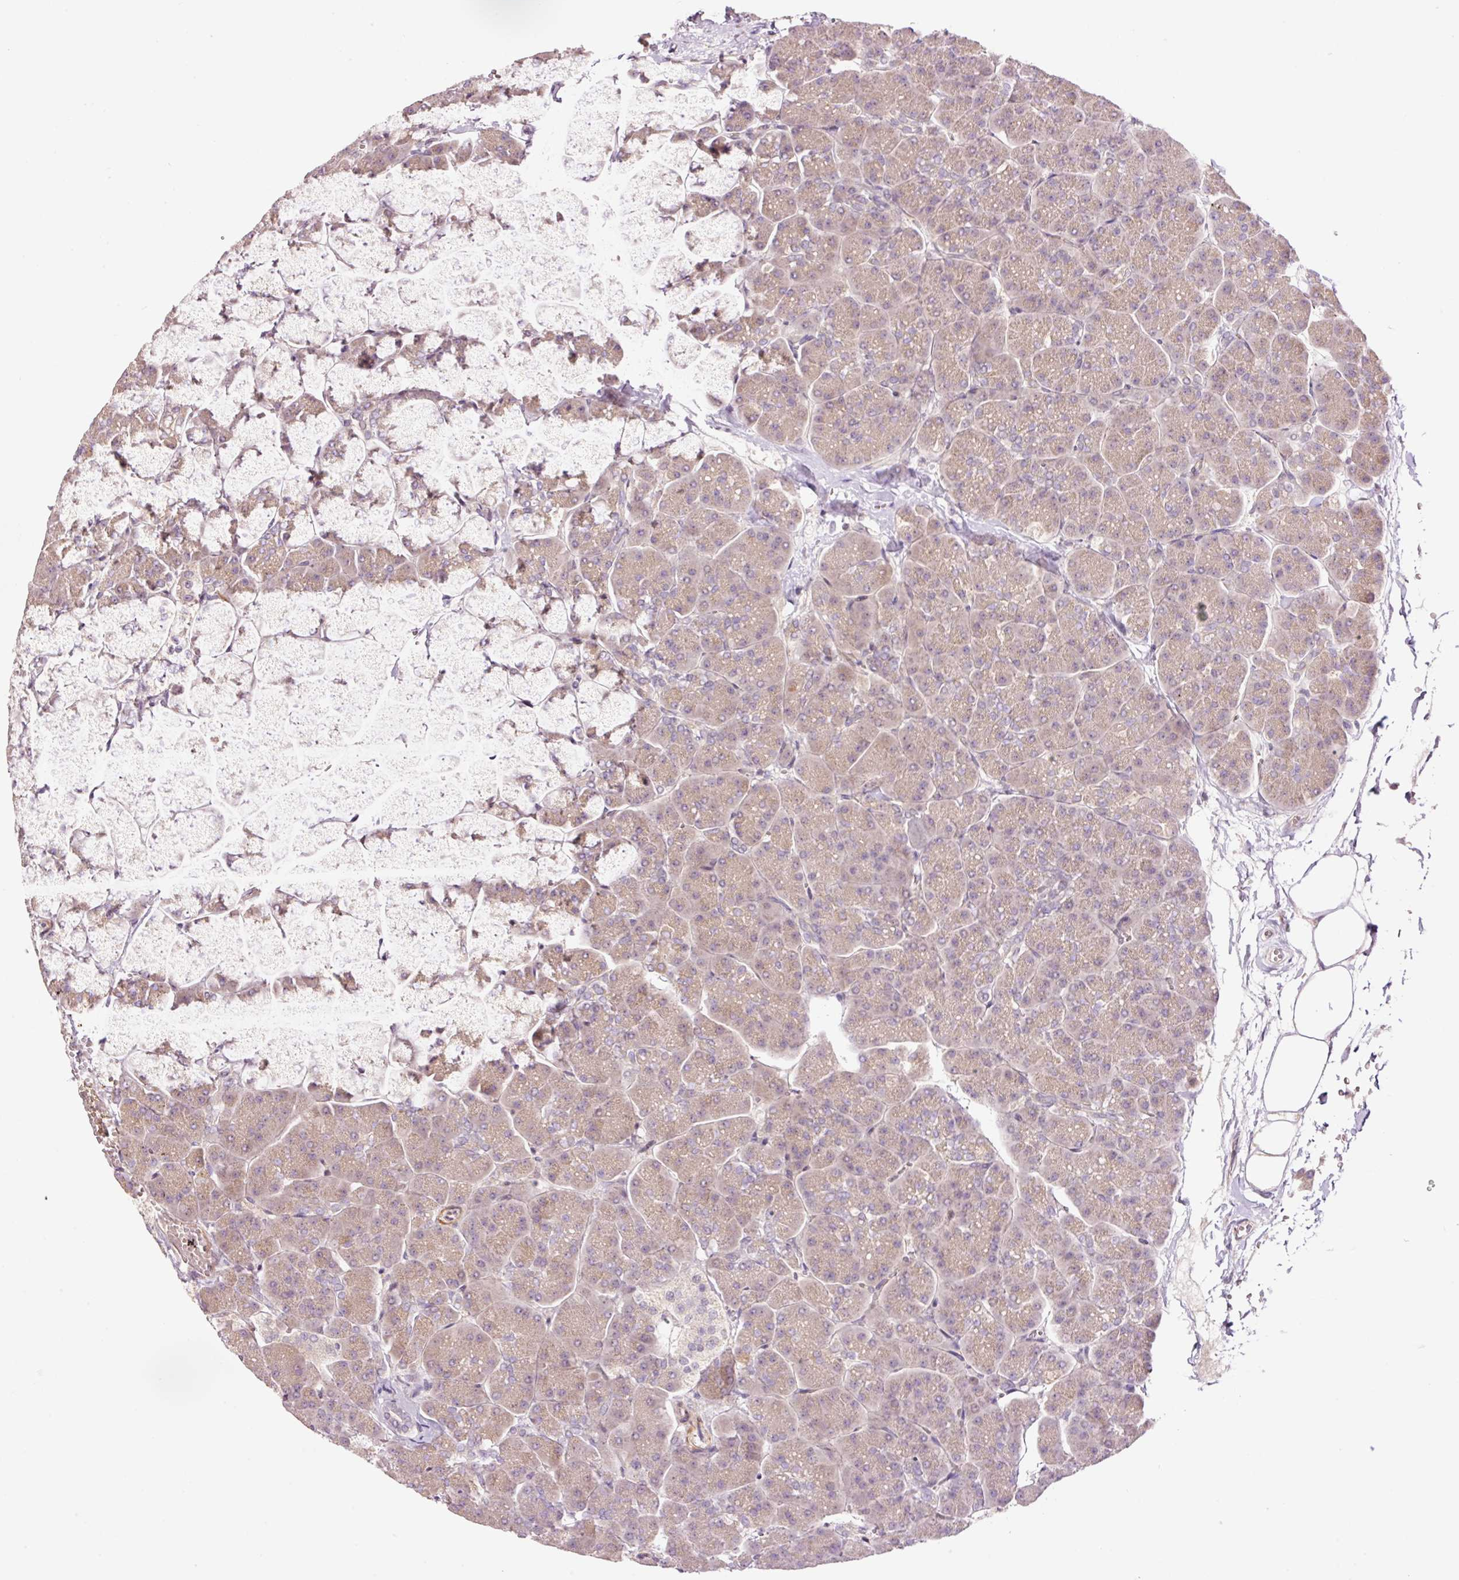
{"staining": {"intensity": "weak", "quantity": "25%-75%", "location": "cytoplasmic/membranous"}, "tissue": "pancreas", "cell_type": "Exocrine glandular cells", "image_type": "normal", "snomed": [{"axis": "morphology", "description": "Normal tissue, NOS"}, {"axis": "topography", "description": "Pancreas"}, {"axis": "topography", "description": "Peripheral nerve tissue"}], "caption": "An image of pancreas stained for a protein displays weak cytoplasmic/membranous brown staining in exocrine glandular cells.", "gene": "SLC29A3", "patient": {"sex": "male", "age": 54}}